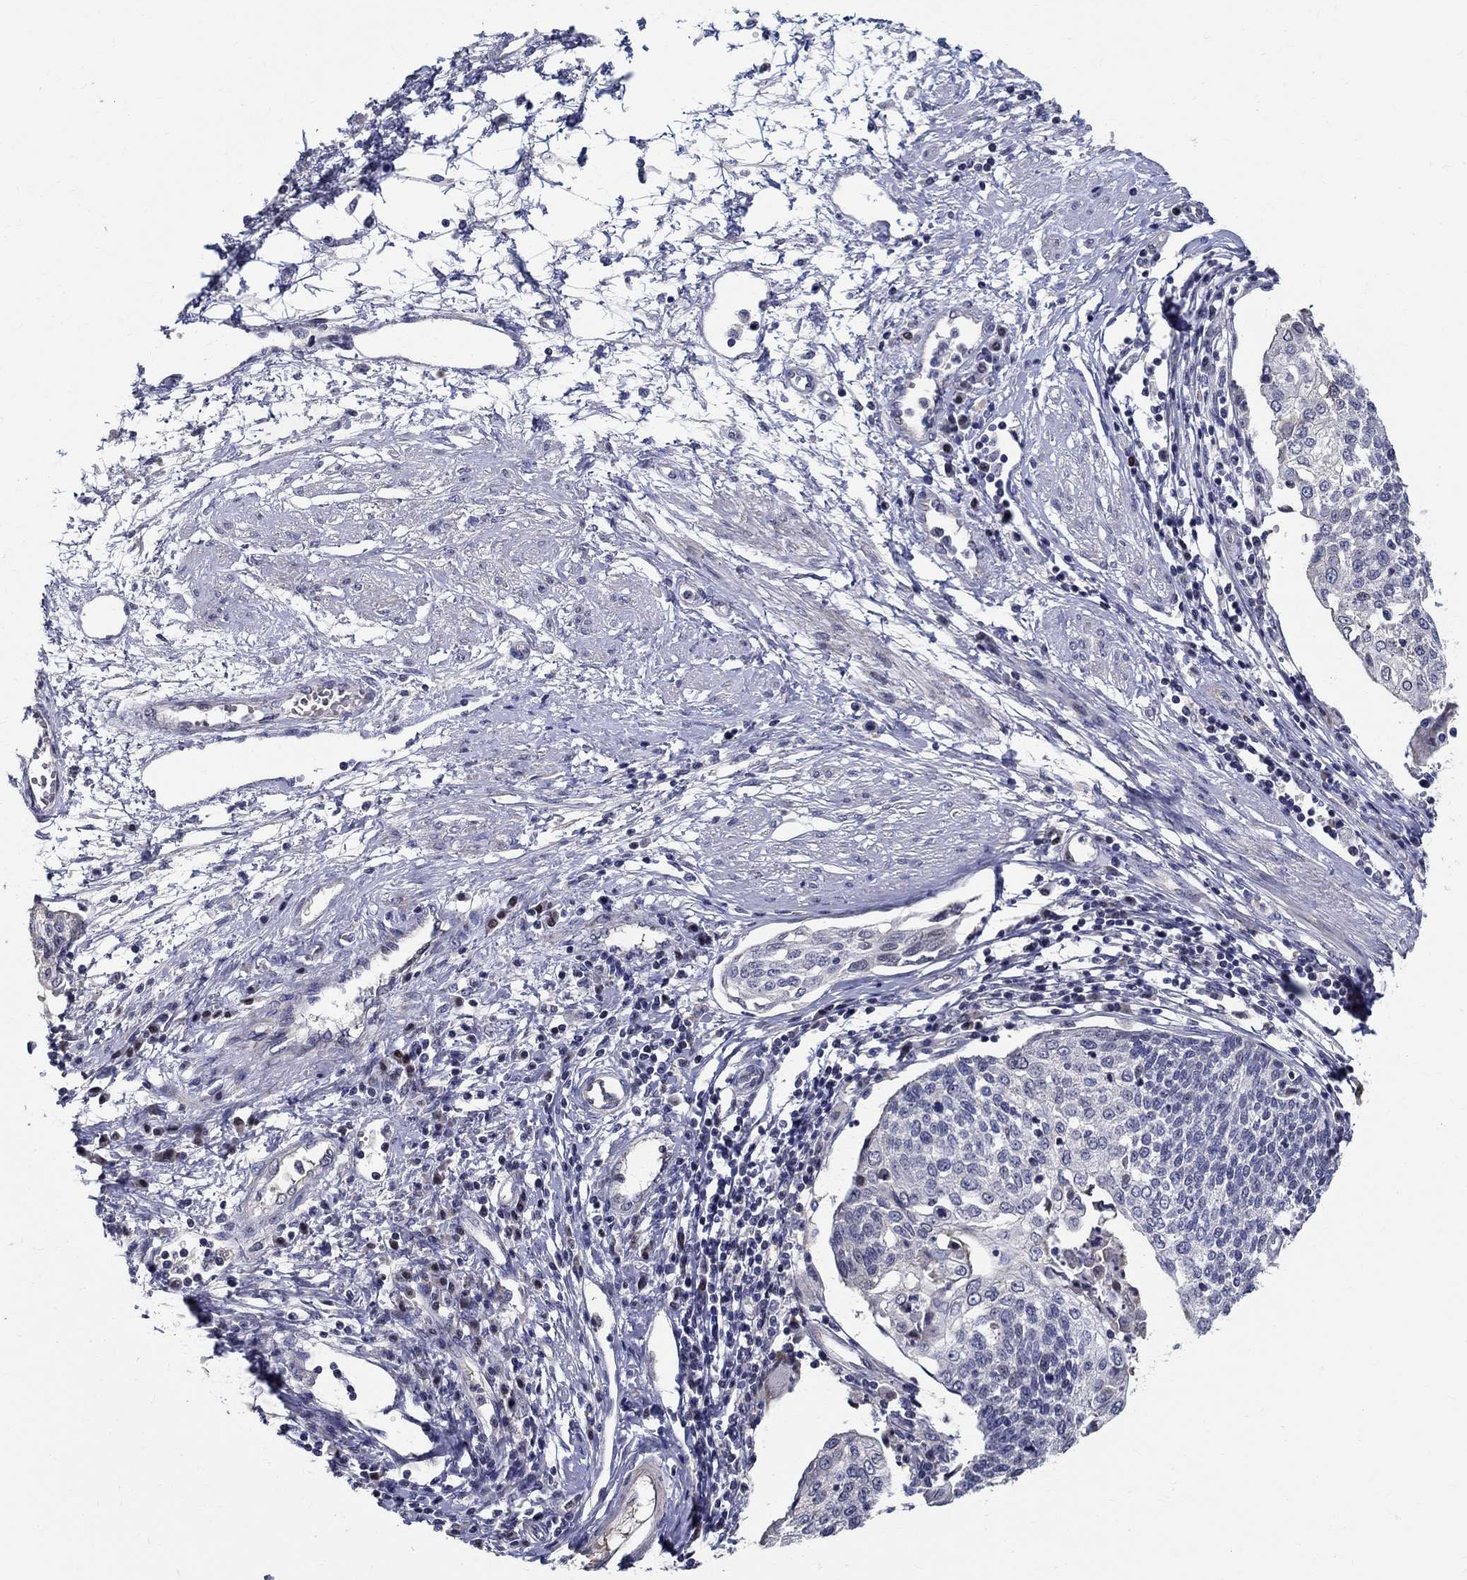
{"staining": {"intensity": "negative", "quantity": "none", "location": "none"}, "tissue": "cervical cancer", "cell_type": "Tumor cells", "image_type": "cancer", "snomed": [{"axis": "morphology", "description": "Squamous cell carcinoma, NOS"}, {"axis": "topography", "description": "Cervix"}], "caption": "The photomicrograph displays no significant expression in tumor cells of cervical cancer (squamous cell carcinoma).", "gene": "C16orf46", "patient": {"sex": "female", "age": 34}}